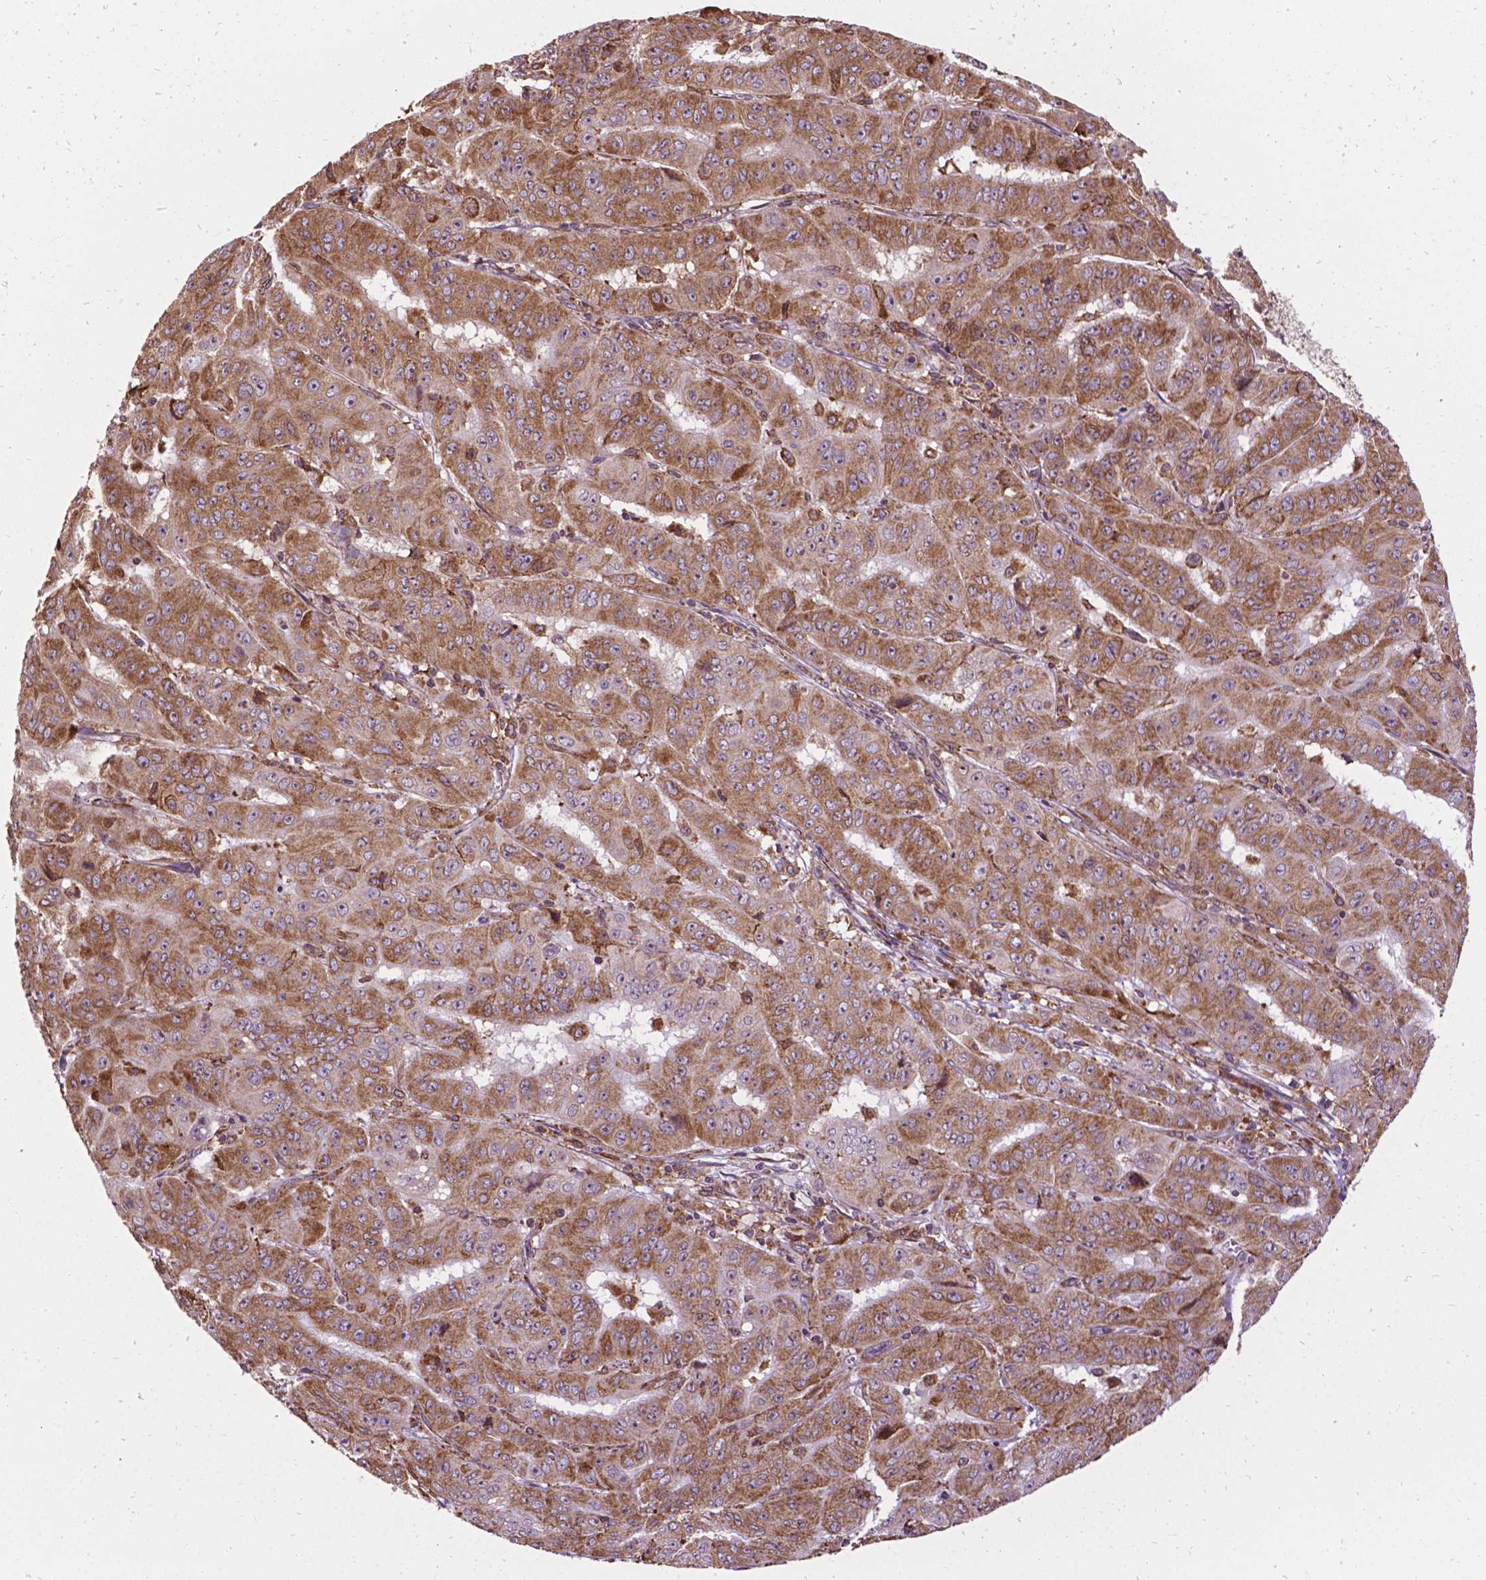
{"staining": {"intensity": "moderate", "quantity": "25%-75%", "location": "cytoplasmic/membranous"}, "tissue": "pancreatic cancer", "cell_type": "Tumor cells", "image_type": "cancer", "snomed": [{"axis": "morphology", "description": "Adenocarcinoma, NOS"}, {"axis": "topography", "description": "Pancreas"}], "caption": "A micrograph of human pancreatic cancer (adenocarcinoma) stained for a protein demonstrates moderate cytoplasmic/membranous brown staining in tumor cells.", "gene": "GANAB", "patient": {"sex": "male", "age": 63}}